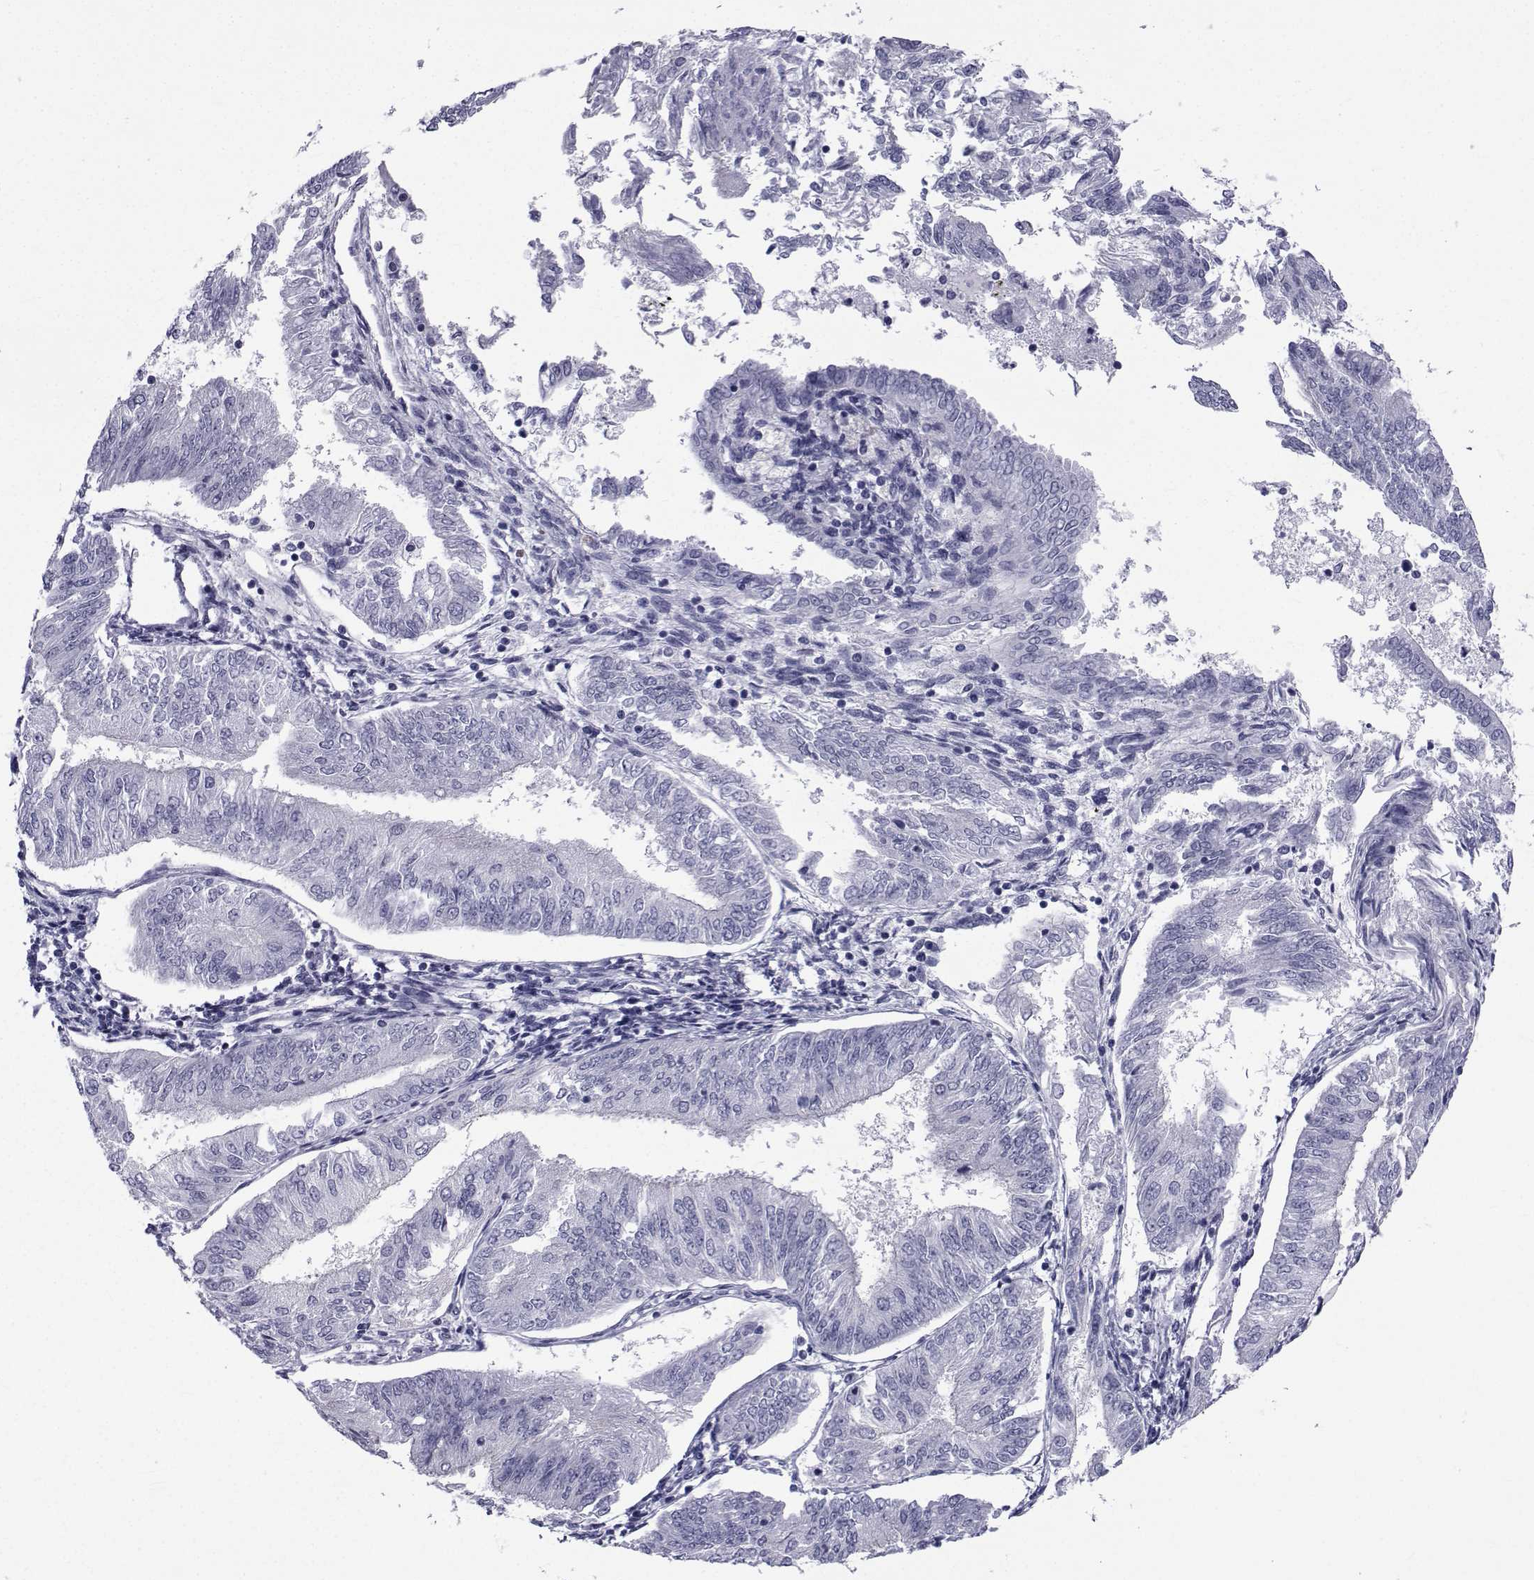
{"staining": {"intensity": "negative", "quantity": "none", "location": "none"}, "tissue": "endometrial cancer", "cell_type": "Tumor cells", "image_type": "cancer", "snomed": [{"axis": "morphology", "description": "Adenocarcinoma, NOS"}, {"axis": "topography", "description": "Endometrium"}], "caption": "There is no significant staining in tumor cells of endometrial adenocarcinoma.", "gene": "PDE6H", "patient": {"sex": "female", "age": 58}}